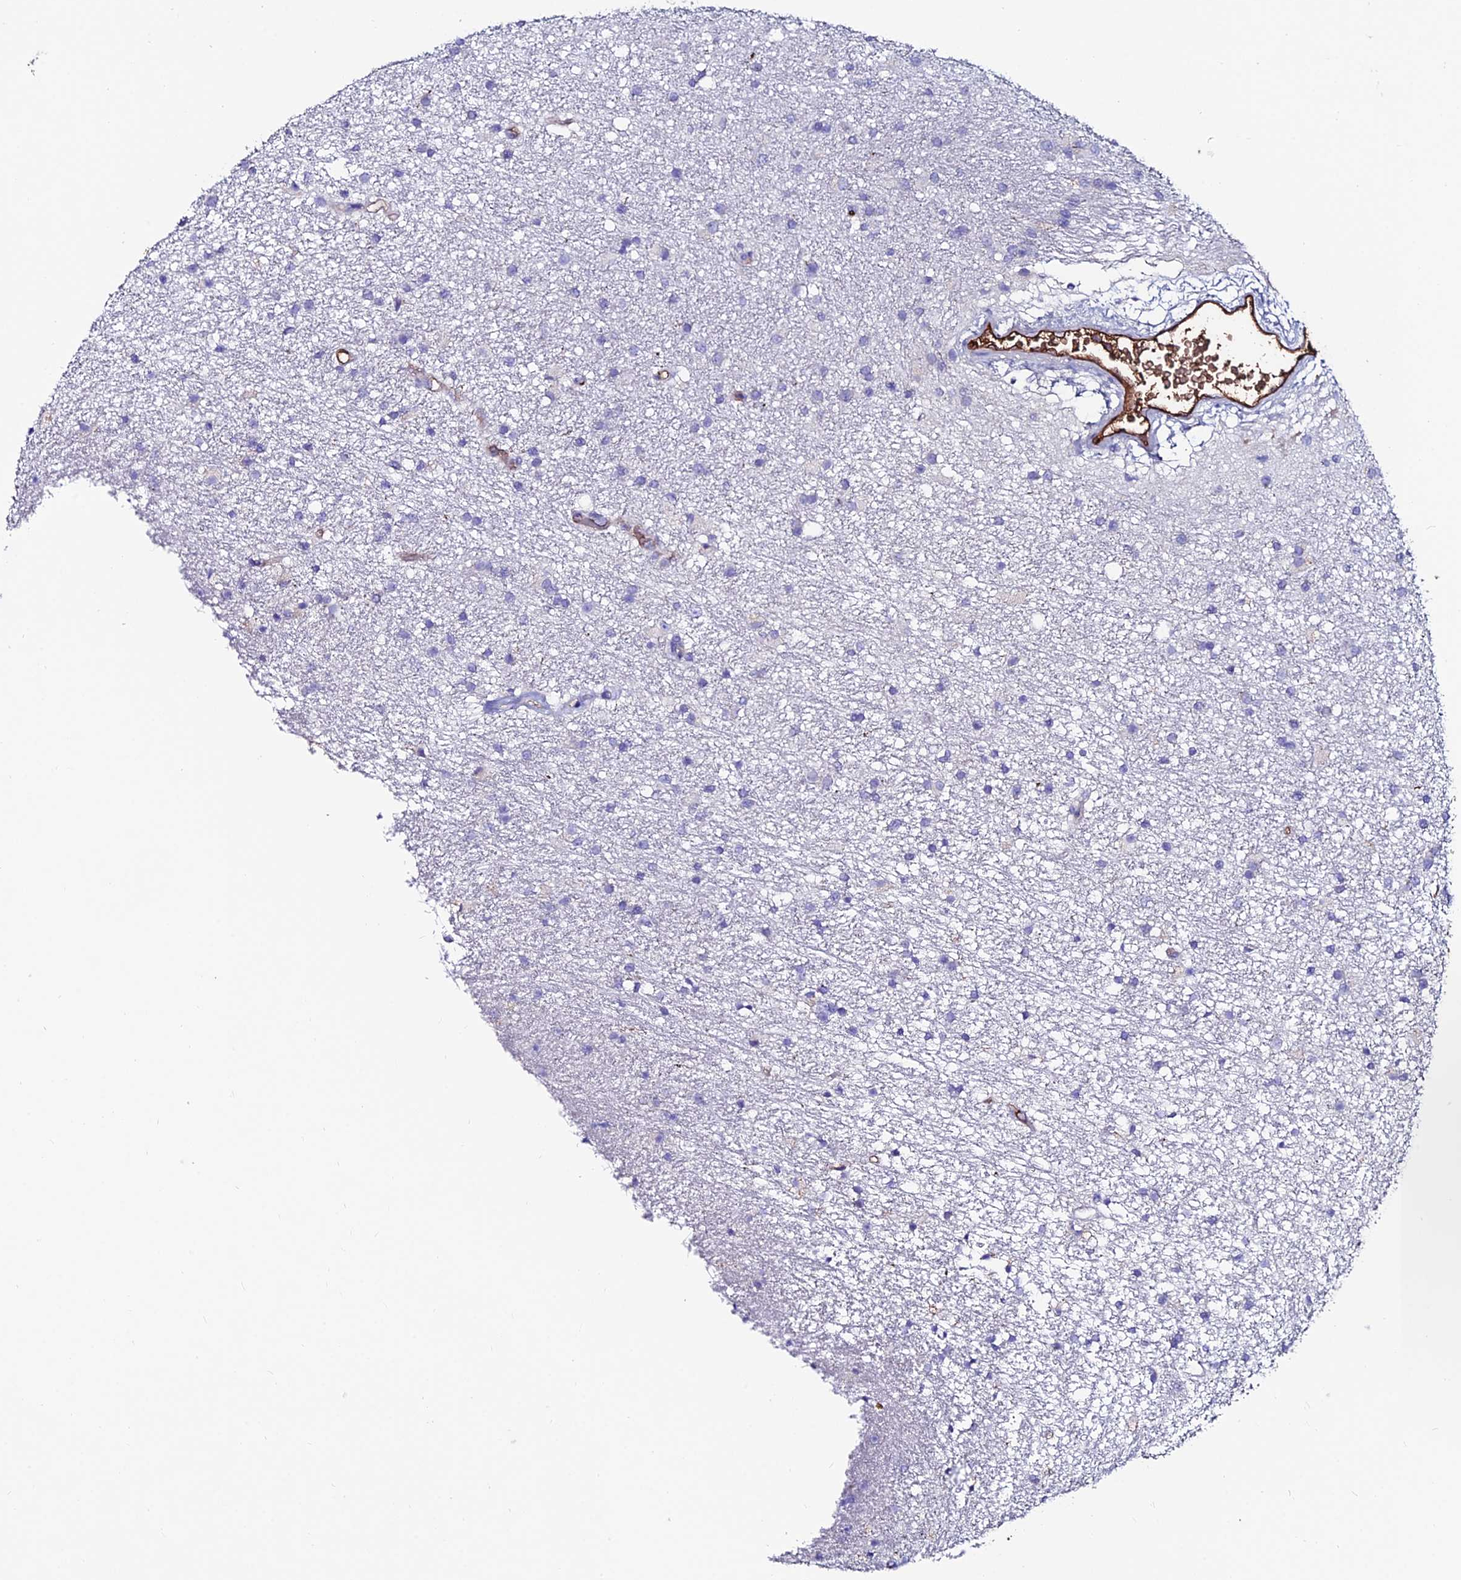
{"staining": {"intensity": "negative", "quantity": "none", "location": "none"}, "tissue": "glioma", "cell_type": "Tumor cells", "image_type": "cancer", "snomed": [{"axis": "morphology", "description": "Glioma, malignant, High grade"}, {"axis": "topography", "description": "Brain"}], "caption": "Immunohistochemistry (IHC) of high-grade glioma (malignant) displays no positivity in tumor cells.", "gene": "SLC25A16", "patient": {"sex": "male", "age": 77}}